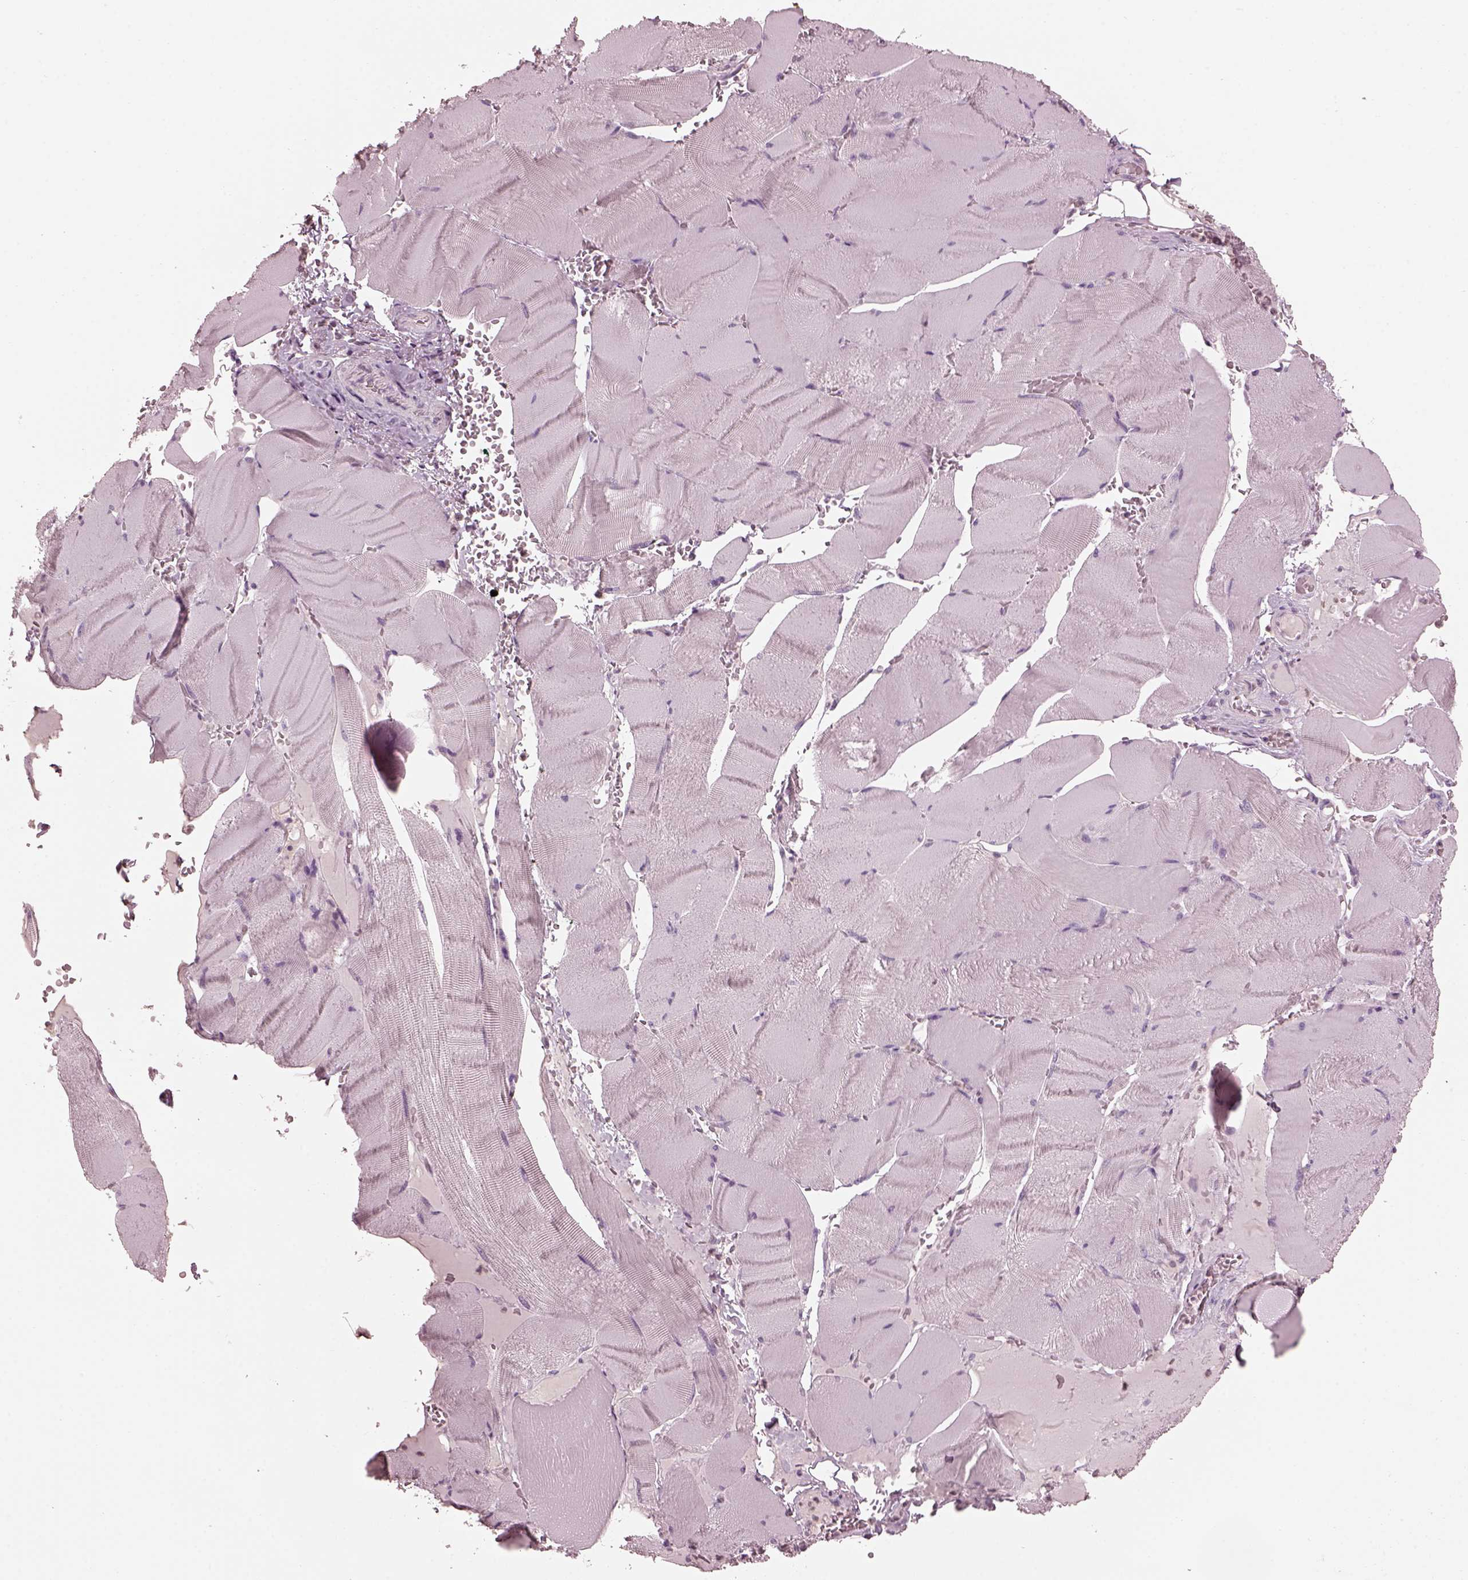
{"staining": {"intensity": "negative", "quantity": "none", "location": "none"}, "tissue": "skeletal muscle", "cell_type": "Myocytes", "image_type": "normal", "snomed": [{"axis": "morphology", "description": "Normal tissue, NOS"}, {"axis": "topography", "description": "Skeletal muscle"}], "caption": "Immunohistochemistry (IHC) photomicrograph of unremarkable skeletal muscle: skeletal muscle stained with DAB (3,3'-diaminobenzidine) demonstrates no significant protein staining in myocytes.", "gene": "TSKS", "patient": {"sex": "male", "age": 56}}